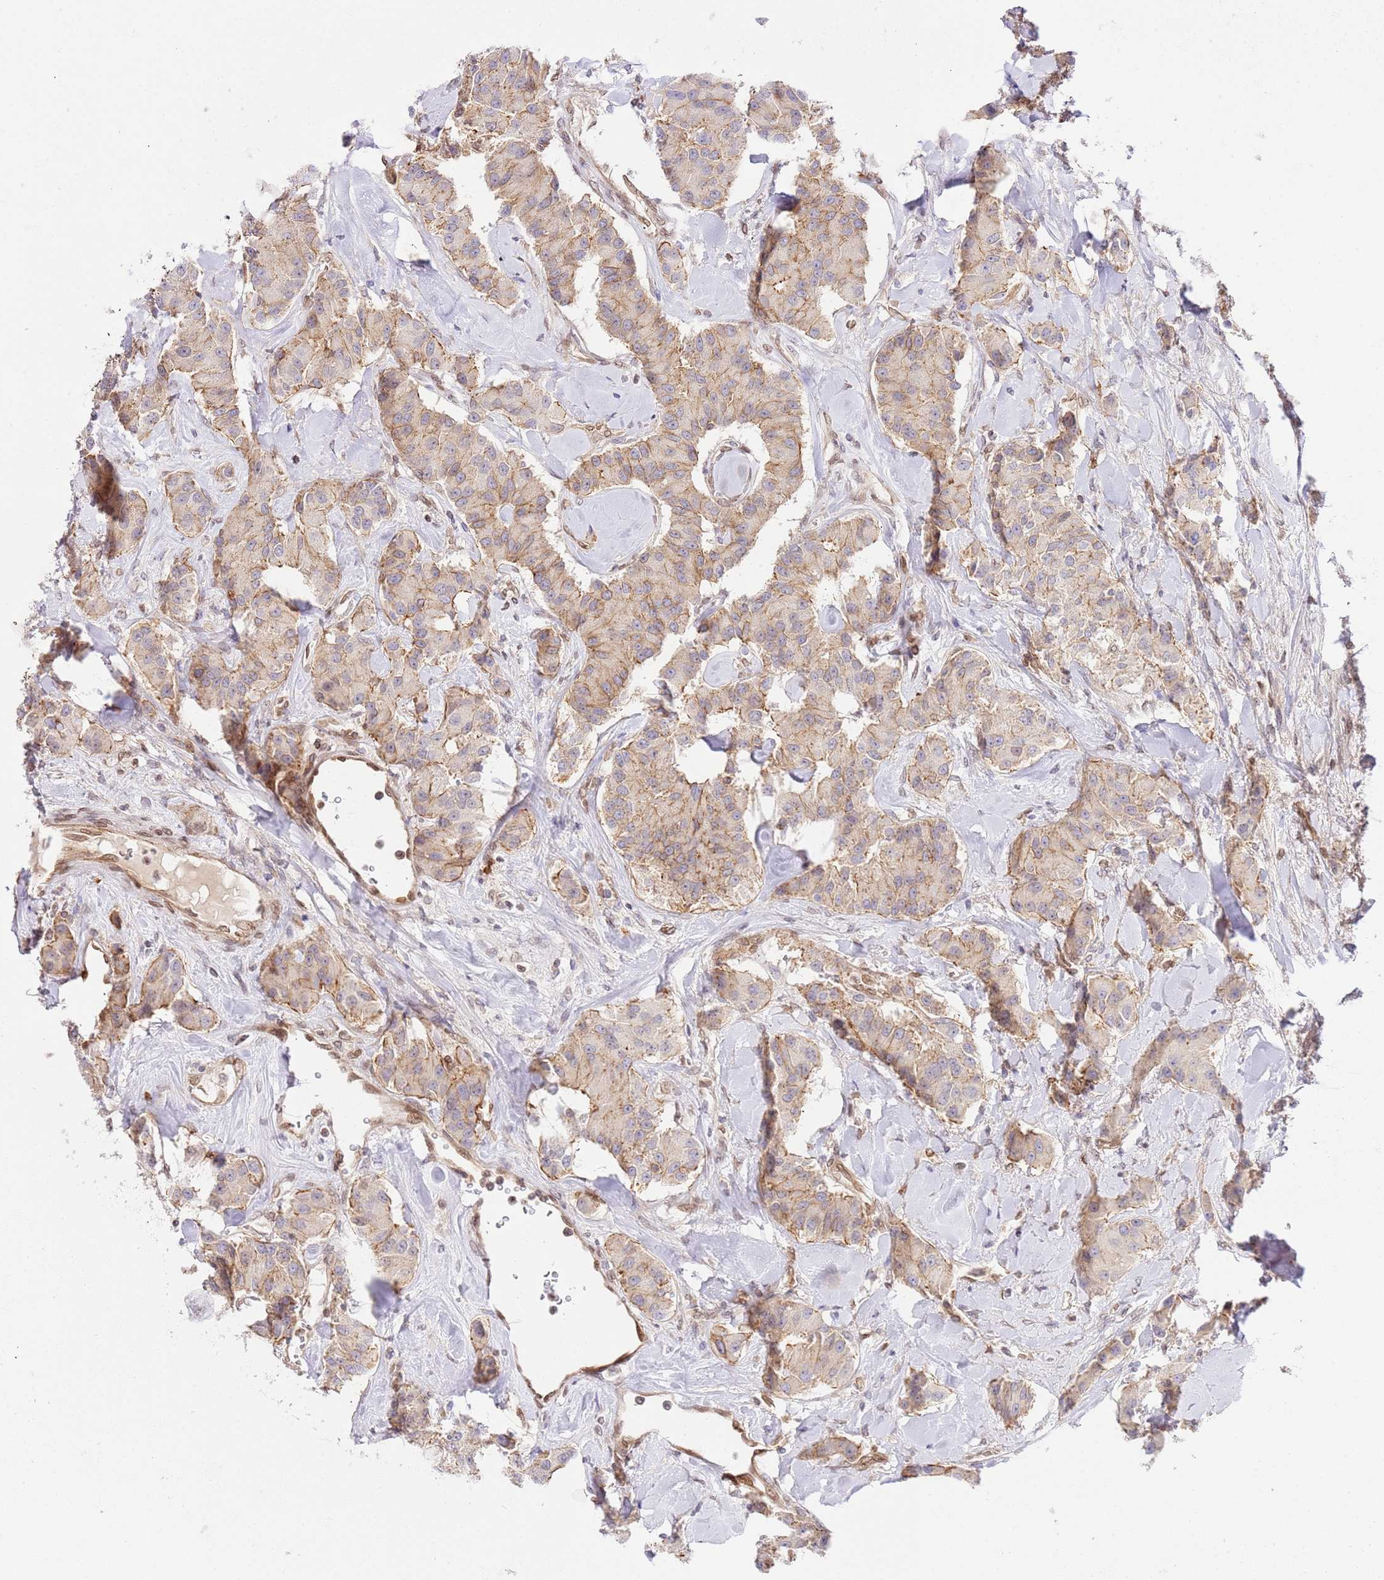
{"staining": {"intensity": "moderate", "quantity": "25%-75%", "location": "cytoplasmic/membranous"}, "tissue": "carcinoid", "cell_type": "Tumor cells", "image_type": "cancer", "snomed": [{"axis": "morphology", "description": "Carcinoid, malignant, NOS"}, {"axis": "topography", "description": "Pancreas"}], "caption": "Carcinoid (malignant) tissue displays moderate cytoplasmic/membranous staining in approximately 25%-75% of tumor cells, visualized by immunohistochemistry.", "gene": "TRIM37", "patient": {"sex": "male", "age": 41}}